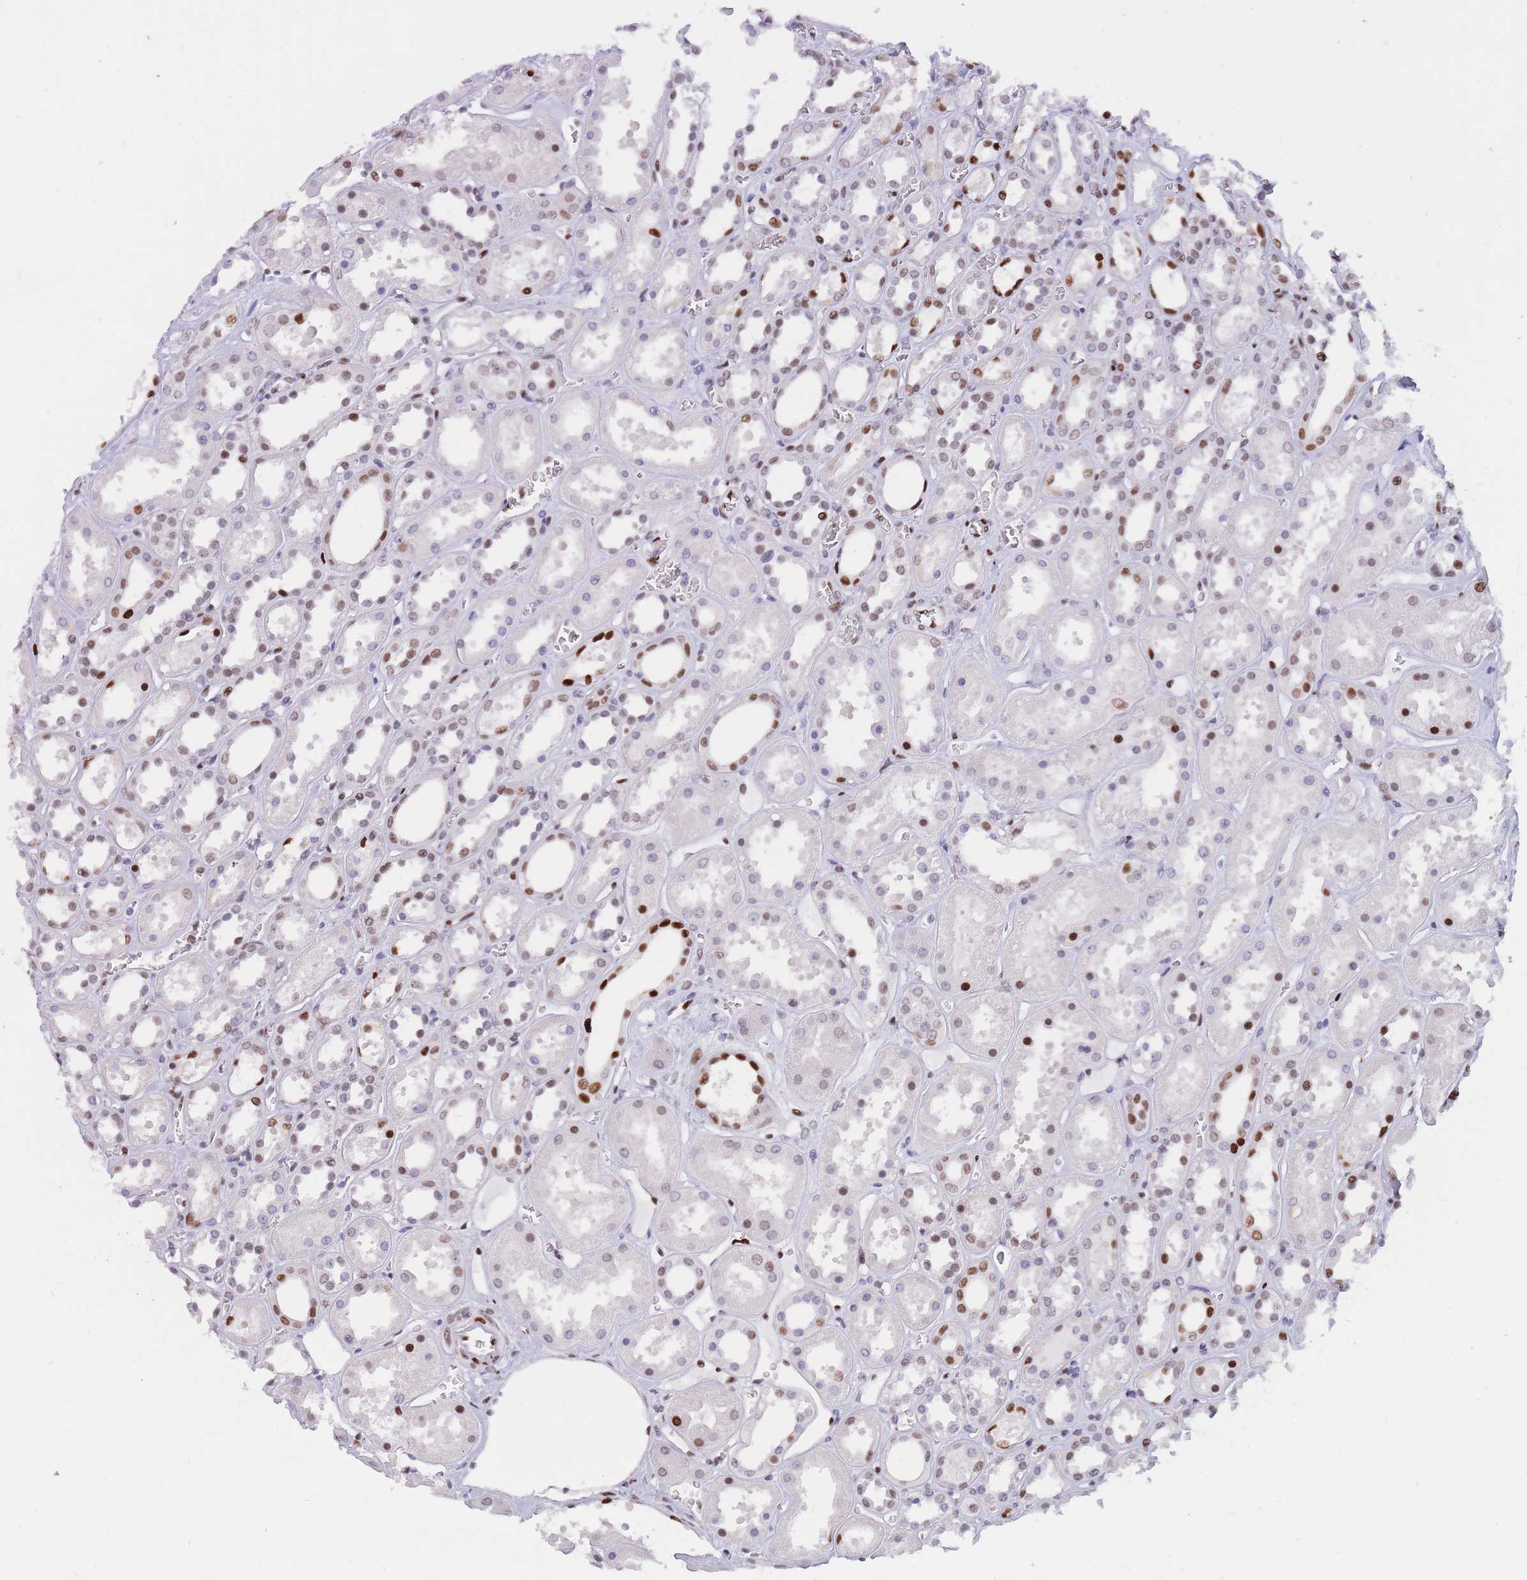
{"staining": {"intensity": "strong", "quantity": ">75%", "location": "nuclear"}, "tissue": "kidney", "cell_type": "Cells in glomeruli", "image_type": "normal", "snomed": [{"axis": "morphology", "description": "Normal tissue, NOS"}, {"axis": "topography", "description": "Kidney"}], "caption": "Strong nuclear protein positivity is present in about >75% of cells in glomeruli in kidney.", "gene": "NASP", "patient": {"sex": "female", "age": 41}}